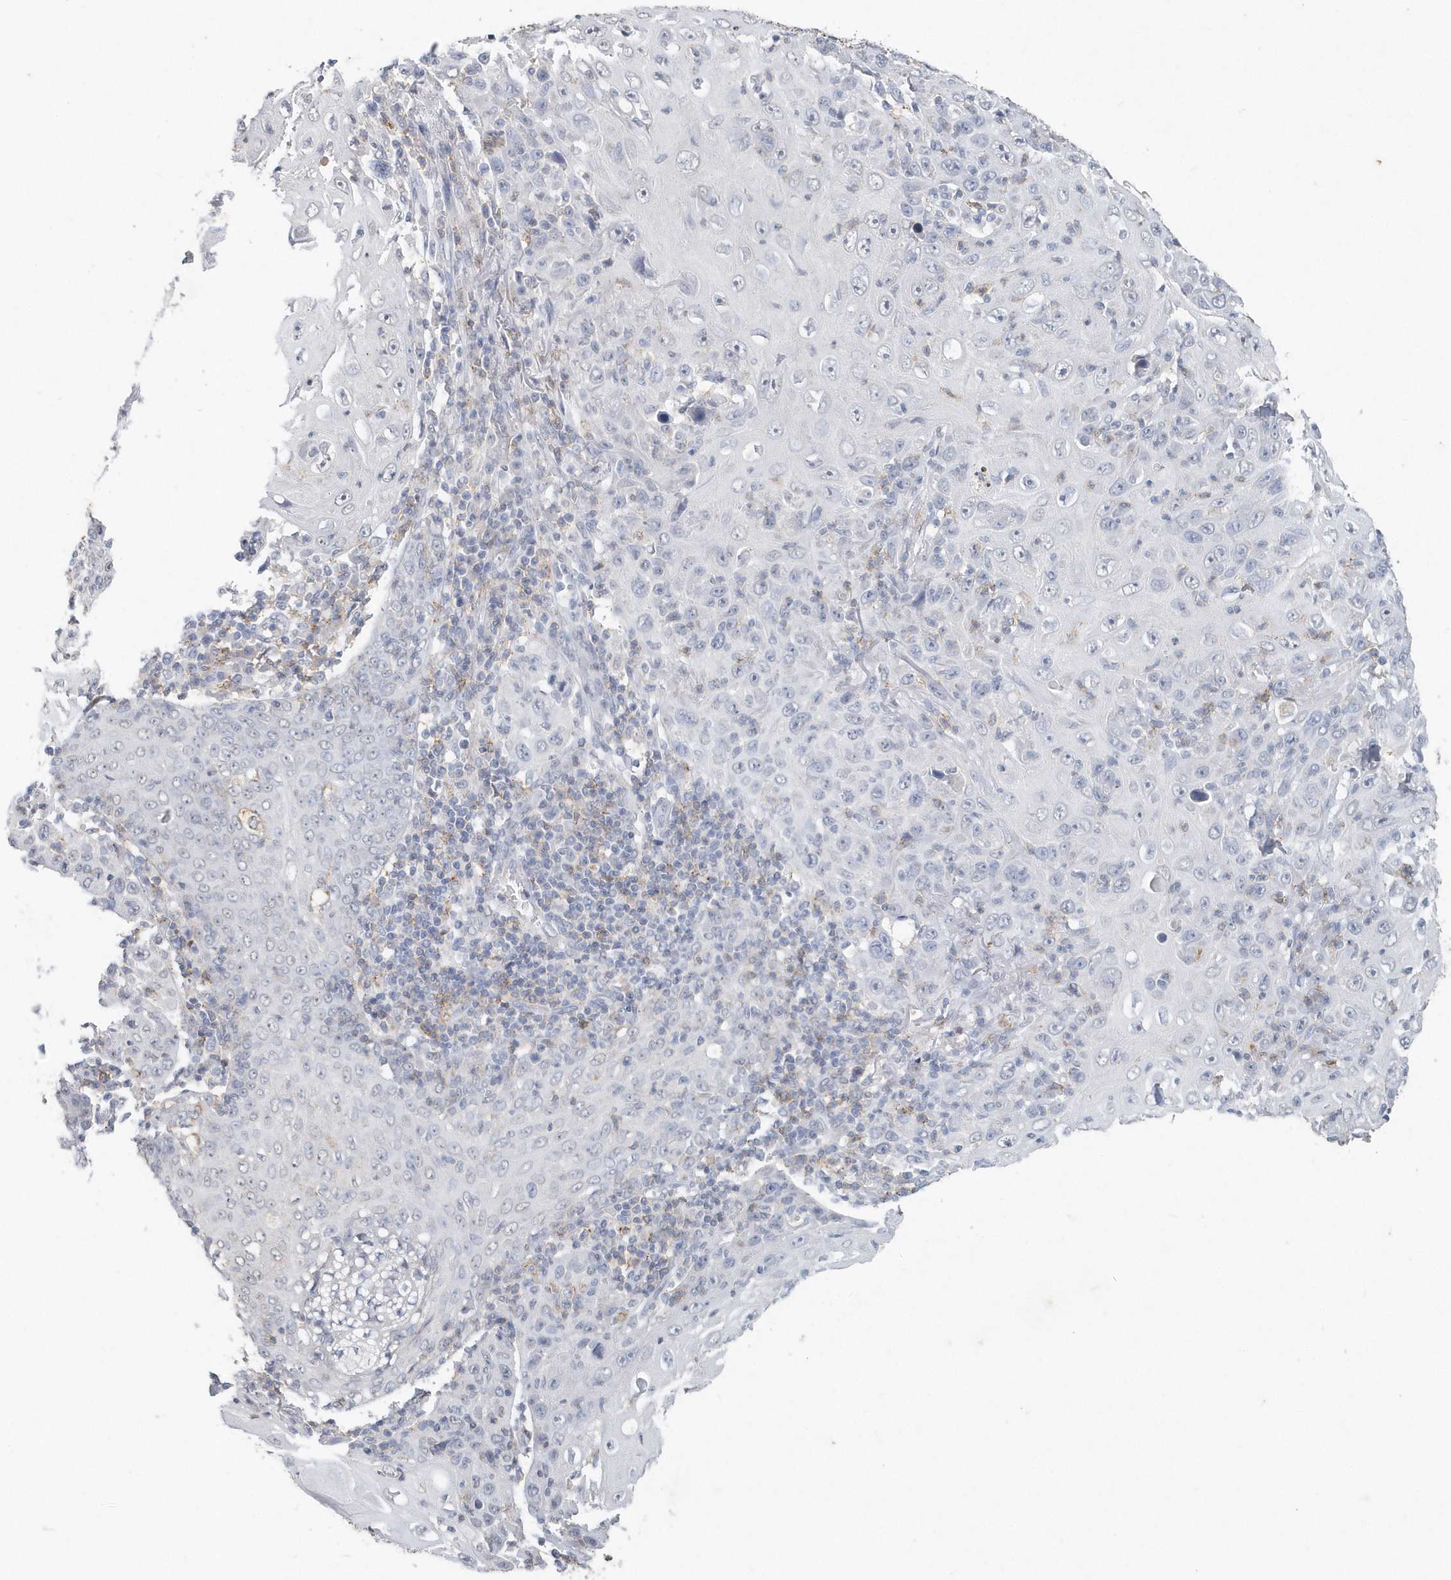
{"staining": {"intensity": "negative", "quantity": "none", "location": "none"}, "tissue": "skin cancer", "cell_type": "Tumor cells", "image_type": "cancer", "snomed": [{"axis": "morphology", "description": "Squamous cell carcinoma, NOS"}, {"axis": "topography", "description": "Skin"}], "caption": "Tumor cells are negative for brown protein staining in skin cancer.", "gene": "PDCD1", "patient": {"sex": "female", "age": 88}}